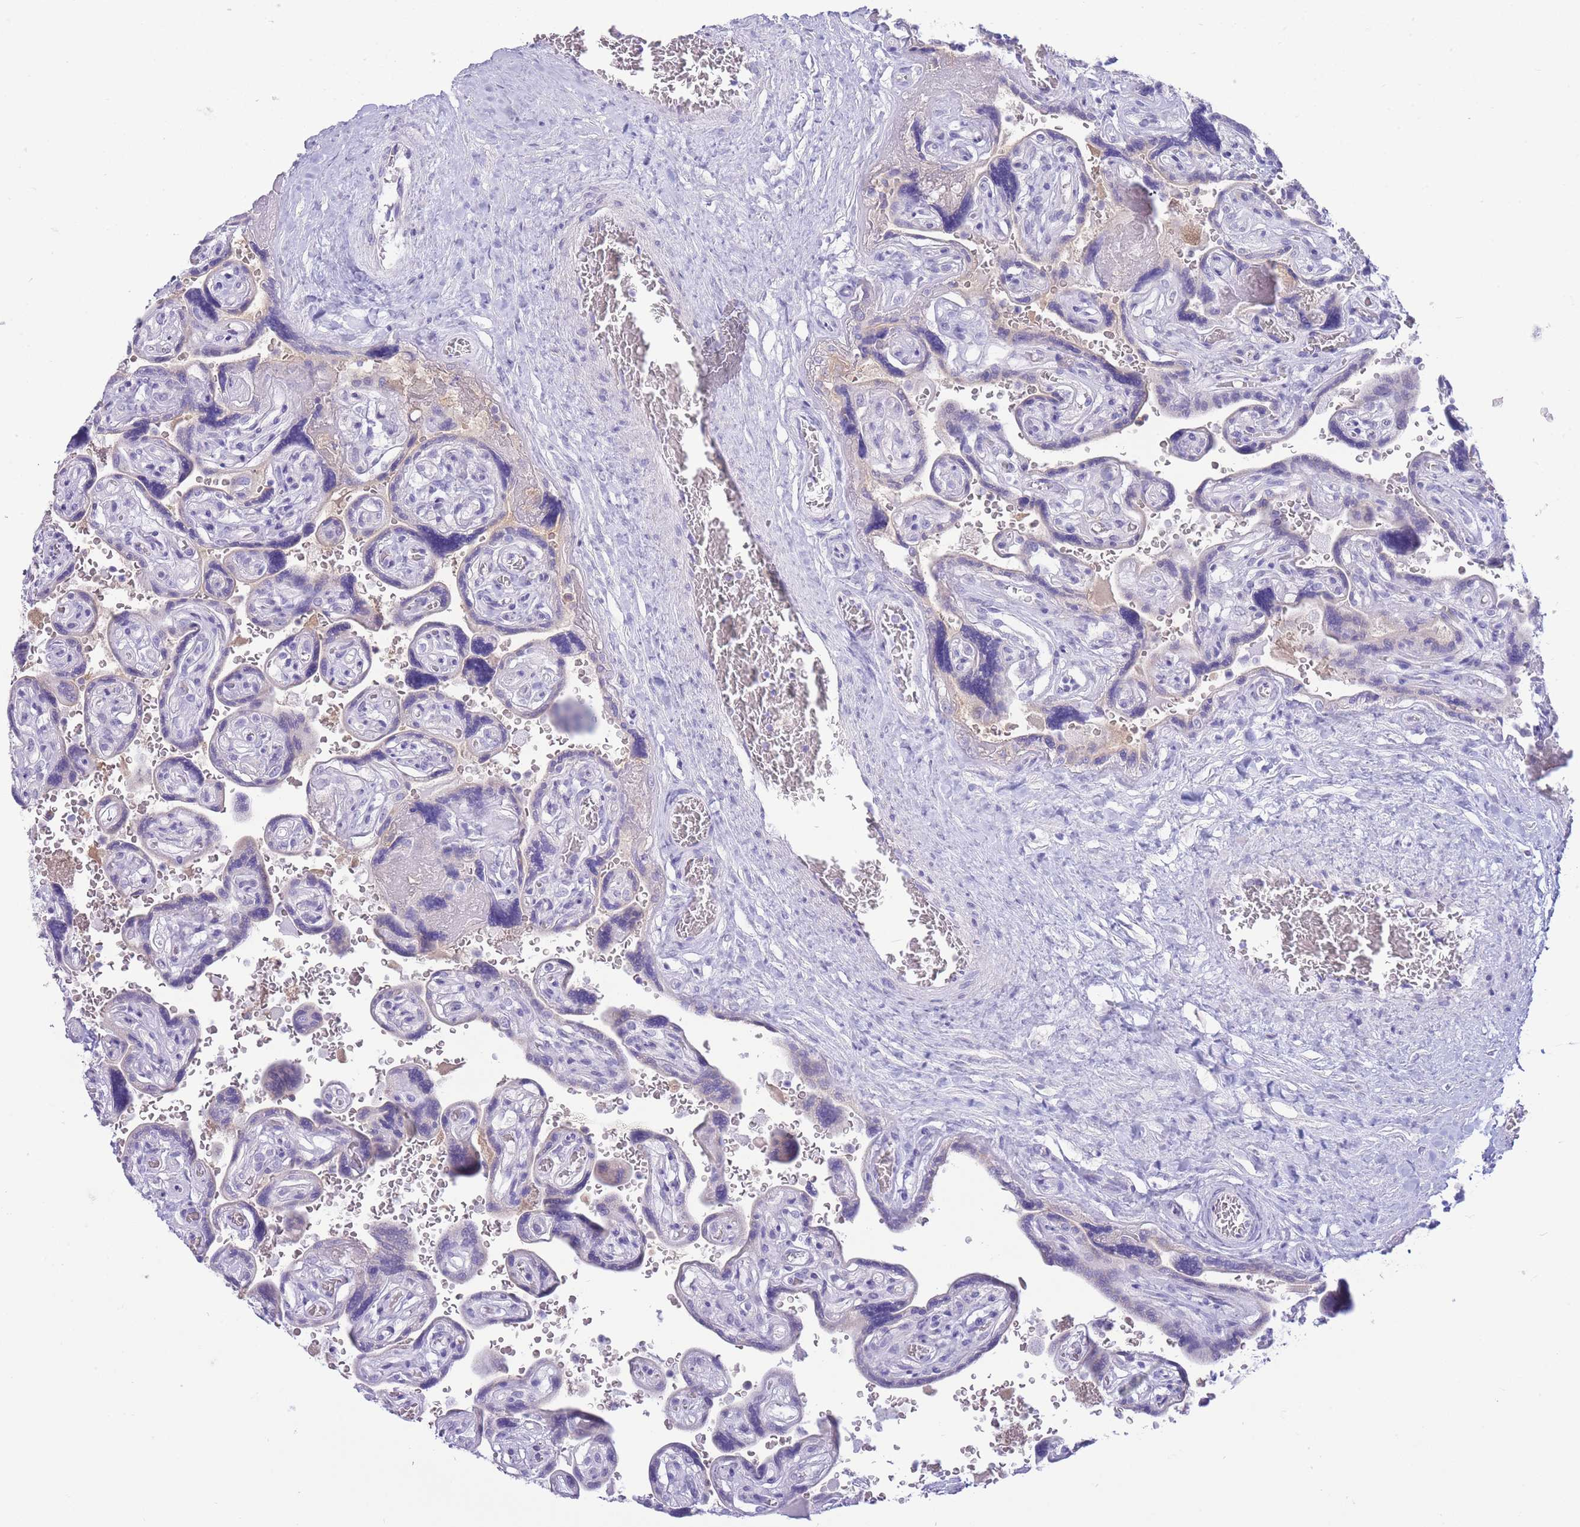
{"staining": {"intensity": "negative", "quantity": "none", "location": "none"}, "tissue": "placenta", "cell_type": "Trophoblastic cells", "image_type": "normal", "snomed": [{"axis": "morphology", "description": "Normal tissue, NOS"}, {"axis": "topography", "description": "Placenta"}], "caption": "This is a image of IHC staining of normal placenta, which shows no positivity in trophoblastic cells.", "gene": "ASAP3", "patient": {"sex": "female", "age": 32}}